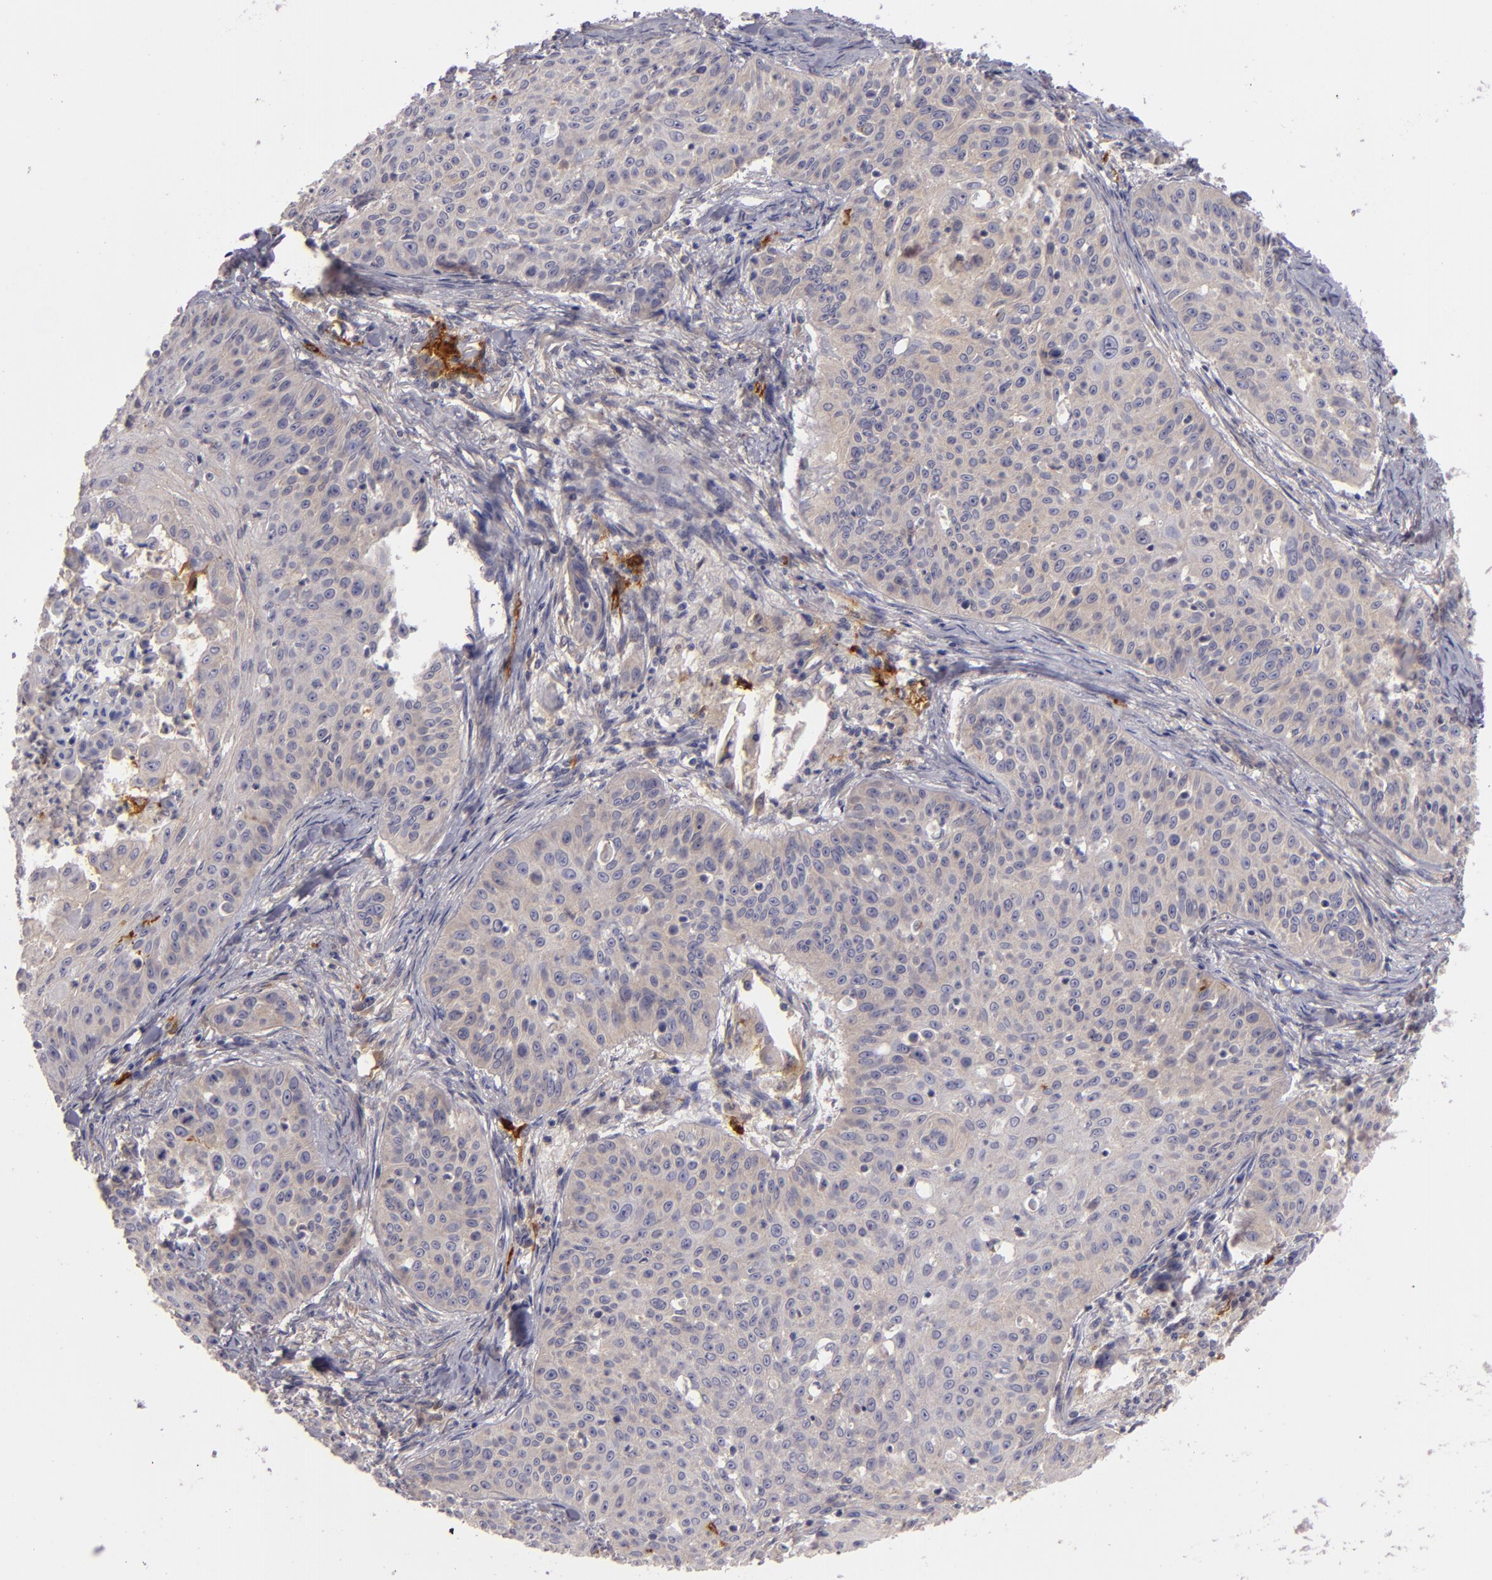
{"staining": {"intensity": "weak", "quantity": ">75%", "location": "cytoplasmic/membranous"}, "tissue": "skin cancer", "cell_type": "Tumor cells", "image_type": "cancer", "snomed": [{"axis": "morphology", "description": "Squamous cell carcinoma, NOS"}, {"axis": "topography", "description": "Skin"}], "caption": "Immunohistochemical staining of skin squamous cell carcinoma exhibits weak cytoplasmic/membranous protein positivity in about >75% of tumor cells.", "gene": "CD83", "patient": {"sex": "male", "age": 82}}